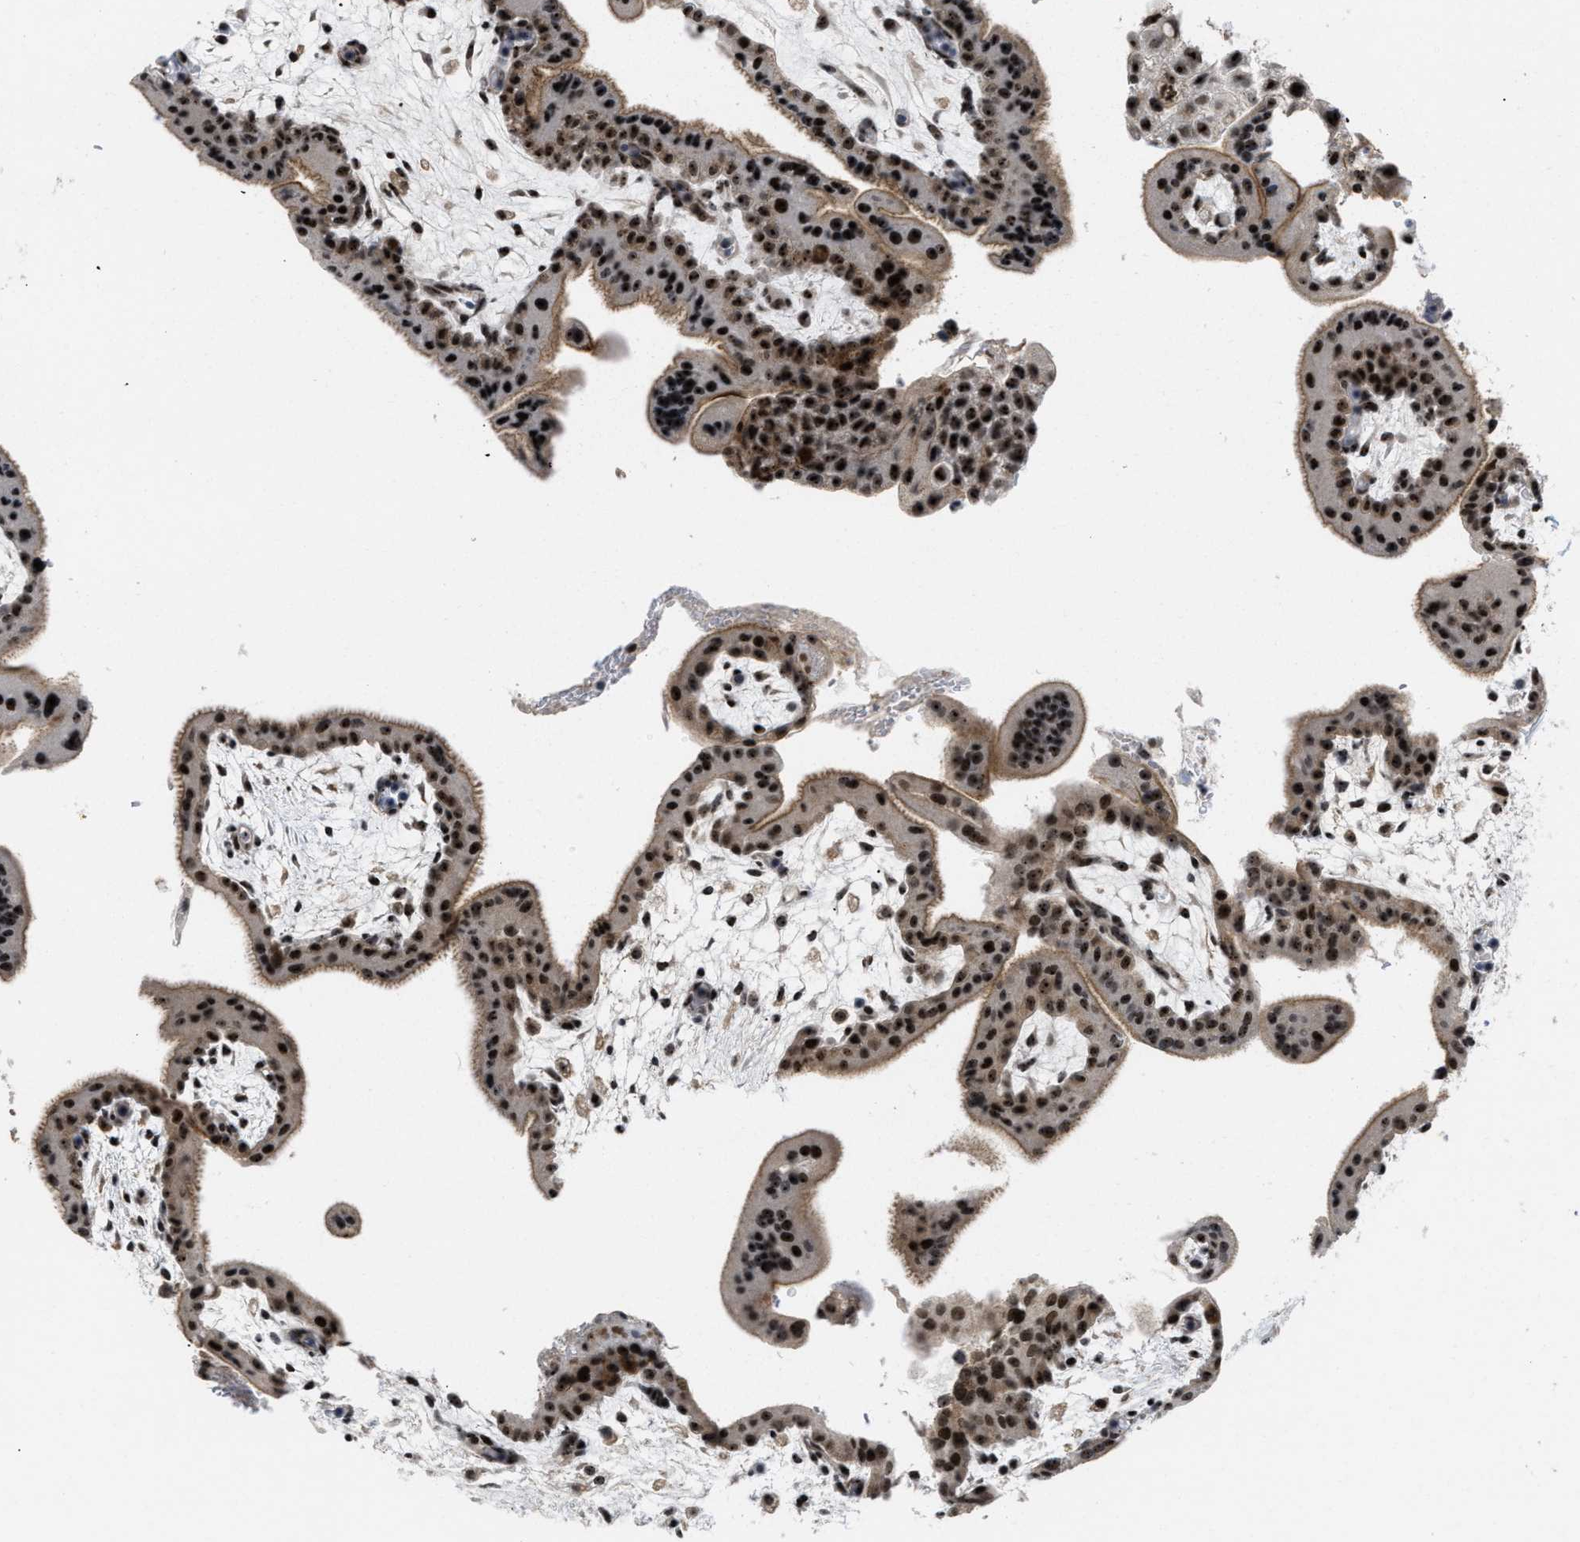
{"staining": {"intensity": "moderate", "quantity": ">75%", "location": "cytoplasmic/membranous,nuclear"}, "tissue": "placenta", "cell_type": "Decidual cells", "image_type": "normal", "snomed": [{"axis": "morphology", "description": "Normal tissue, NOS"}, {"axis": "topography", "description": "Placenta"}], "caption": "Brown immunohistochemical staining in unremarkable placenta shows moderate cytoplasmic/membranous,nuclear positivity in approximately >75% of decidual cells.", "gene": "NOP58", "patient": {"sex": "female", "age": 35}}